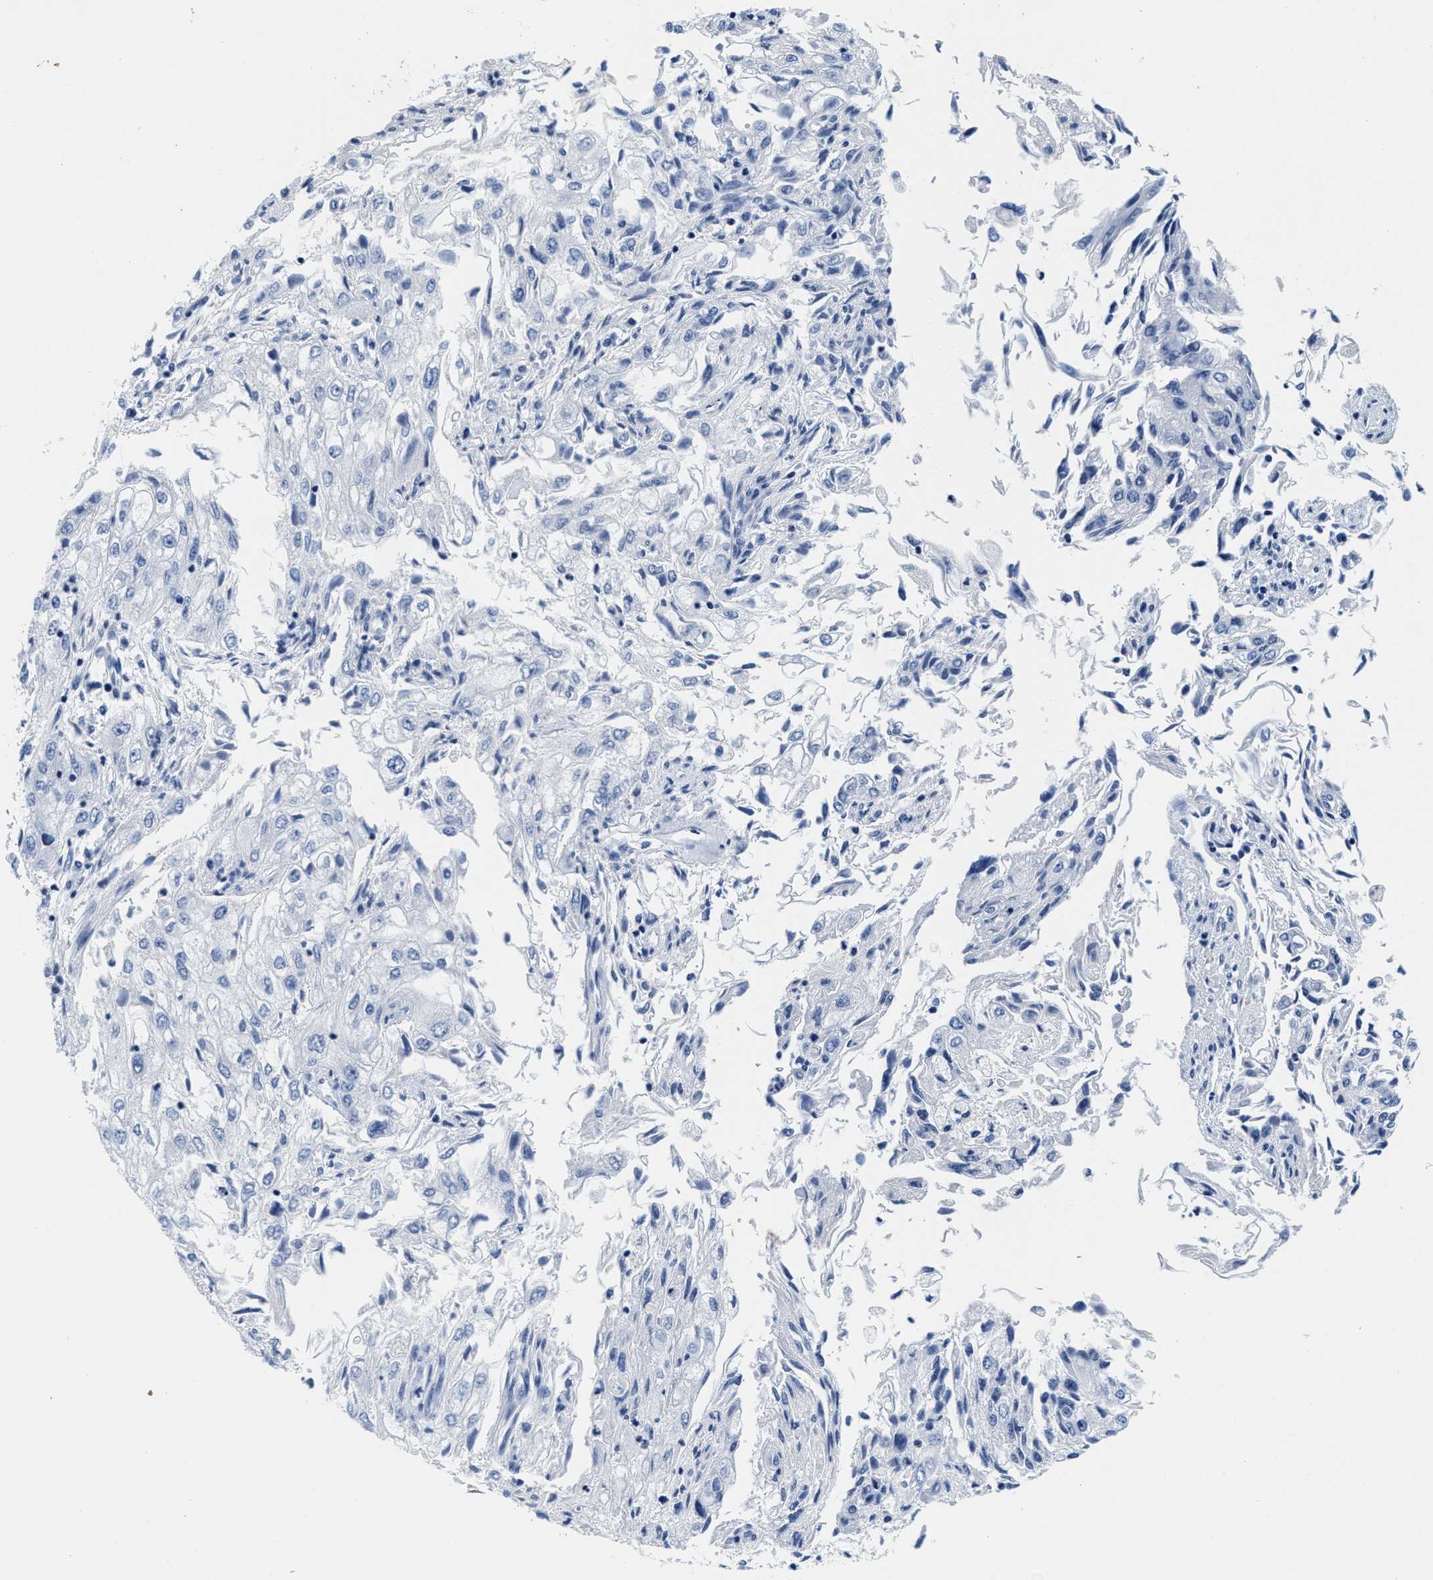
{"staining": {"intensity": "negative", "quantity": "none", "location": "none"}, "tissue": "endometrial cancer", "cell_type": "Tumor cells", "image_type": "cancer", "snomed": [{"axis": "morphology", "description": "Adenocarcinoma, NOS"}, {"axis": "topography", "description": "Endometrium"}], "caption": "Human adenocarcinoma (endometrial) stained for a protein using IHC reveals no expression in tumor cells.", "gene": "TTC3", "patient": {"sex": "female", "age": 49}}